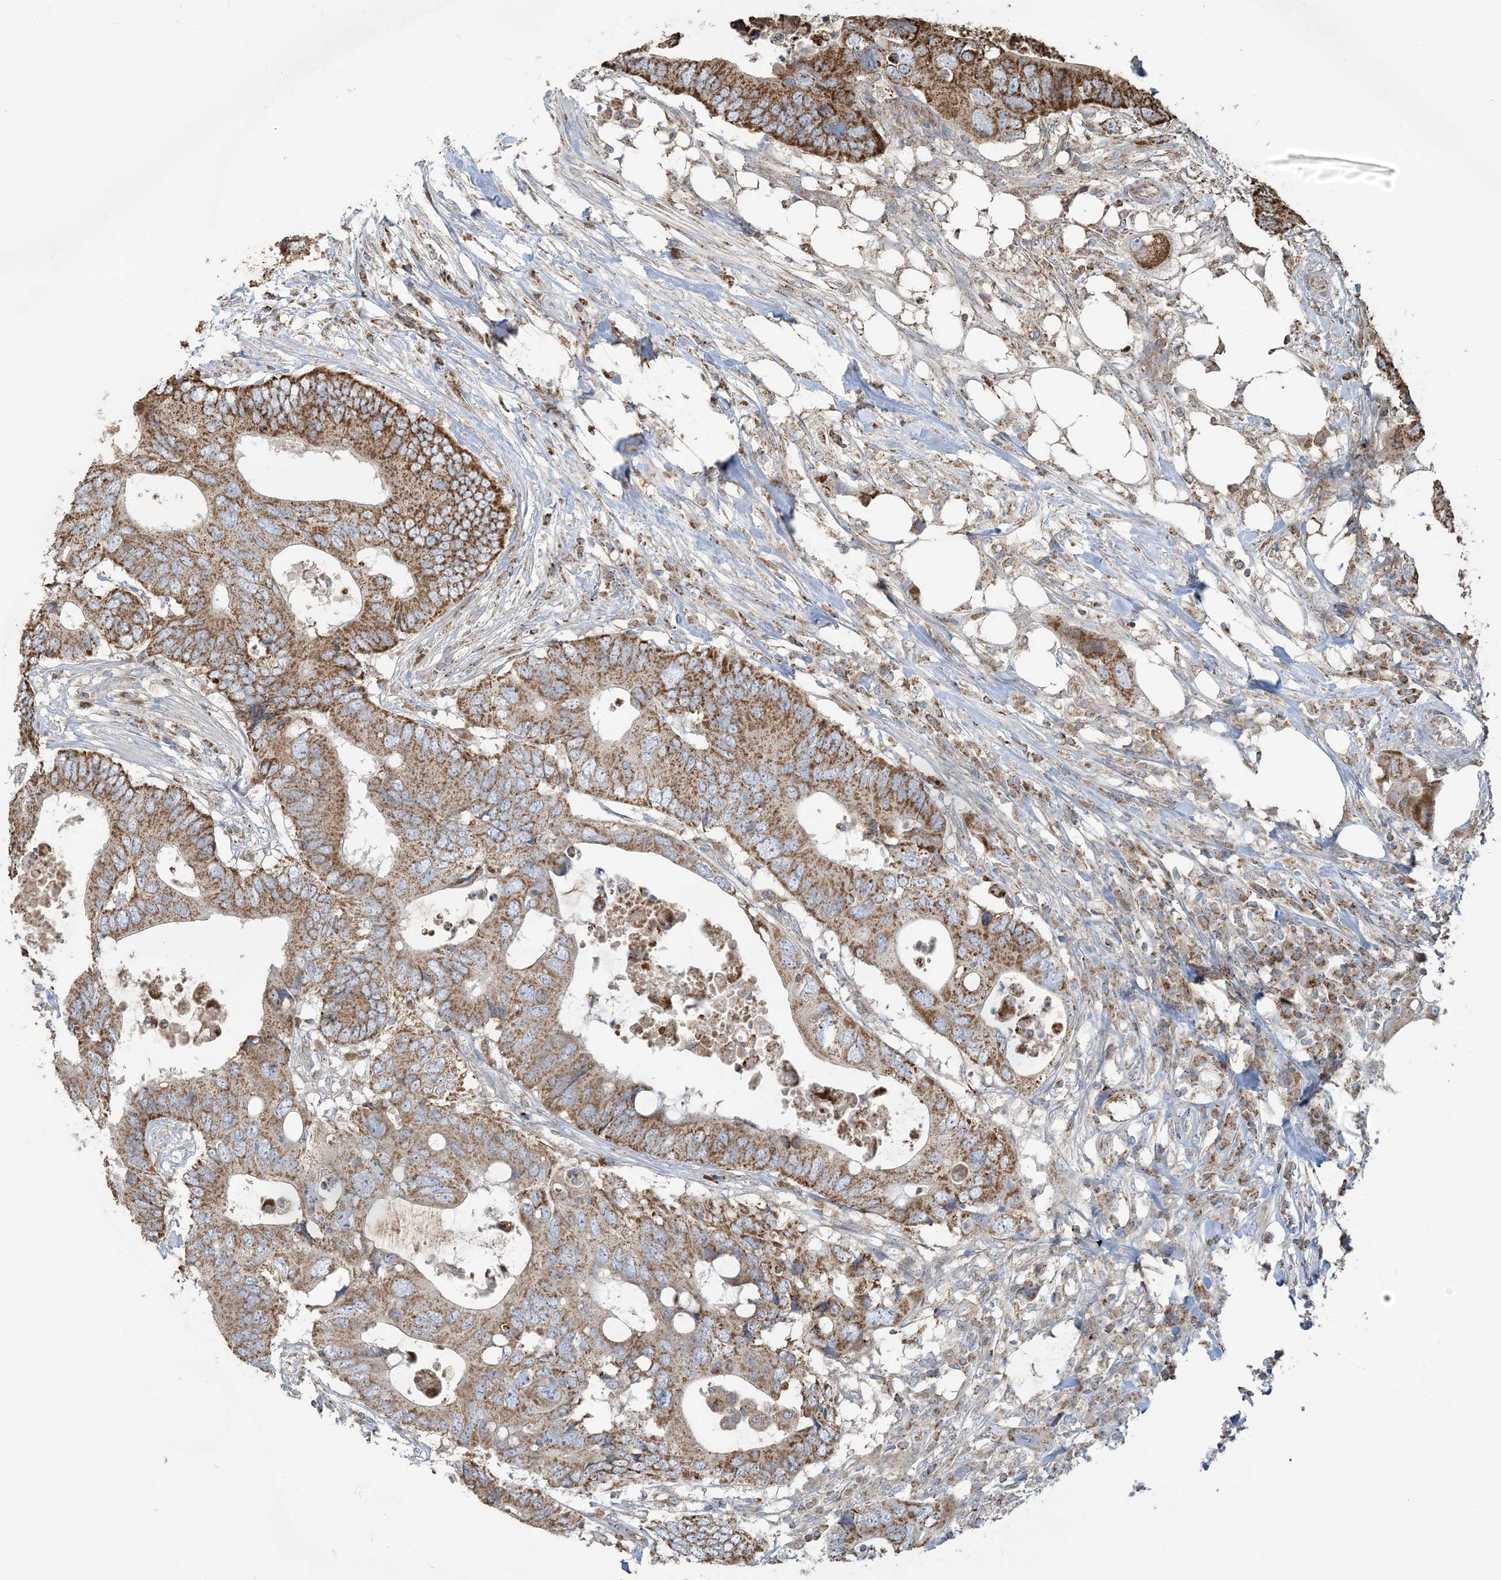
{"staining": {"intensity": "moderate", "quantity": ">75%", "location": "cytoplasmic/membranous"}, "tissue": "colorectal cancer", "cell_type": "Tumor cells", "image_type": "cancer", "snomed": [{"axis": "morphology", "description": "Adenocarcinoma, NOS"}, {"axis": "topography", "description": "Colon"}], "caption": "Immunohistochemical staining of colorectal cancer (adenocarcinoma) reveals medium levels of moderate cytoplasmic/membranous protein expression in approximately >75% of tumor cells.", "gene": "AGA", "patient": {"sex": "male", "age": 71}}